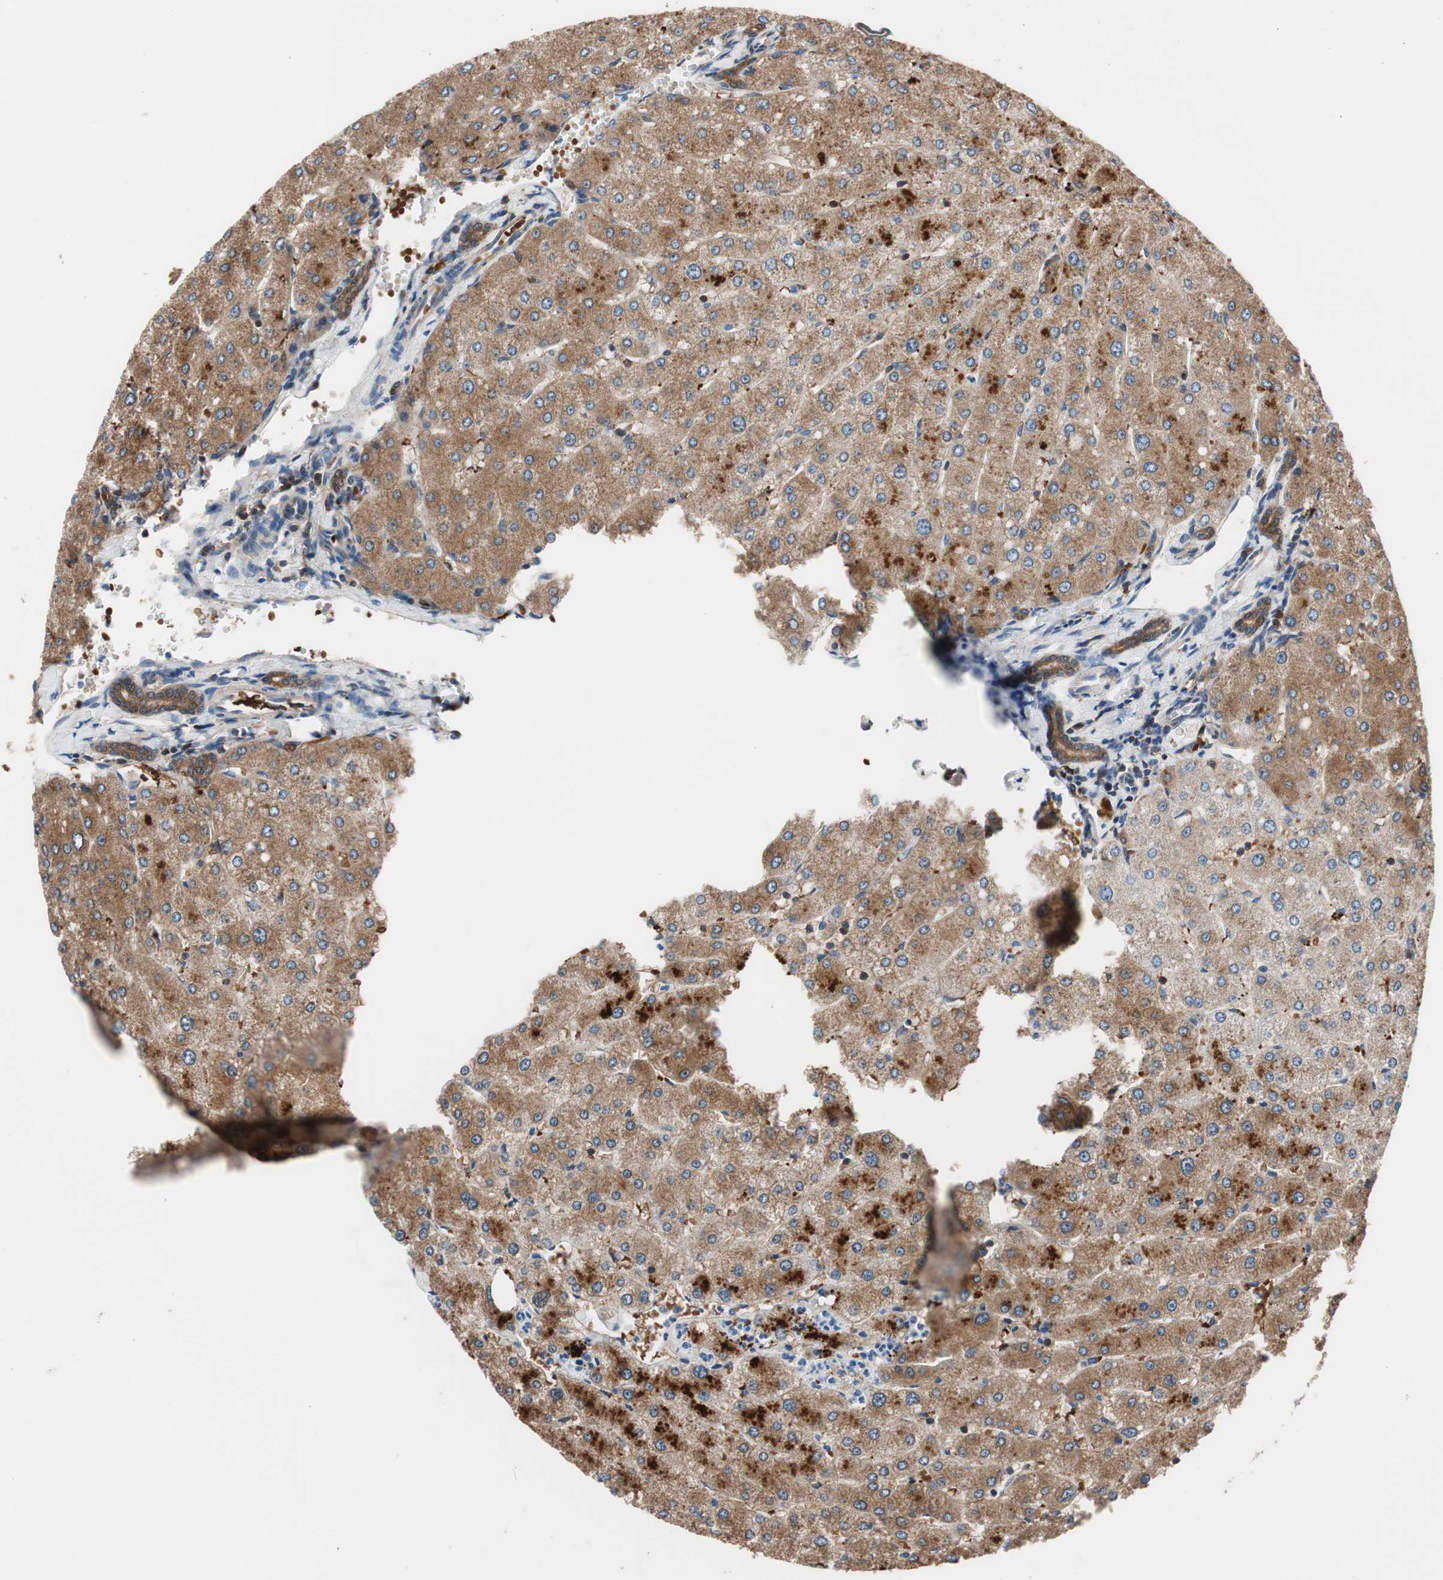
{"staining": {"intensity": "moderate", "quantity": ">75%", "location": "cytoplasmic/membranous"}, "tissue": "liver", "cell_type": "Cholangiocytes", "image_type": "normal", "snomed": [{"axis": "morphology", "description": "Normal tissue, NOS"}, {"axis": "topography", "description": "Liver"}], "caption": "About >75% of cholangiocytes in unremarkable human liver exhibit moderate cytoplasmic/membranous protein staining as visualized by brown immunohistochemical staining.", "gene": "PRDX2", "patient": {"sex": "male", "age": 55}}